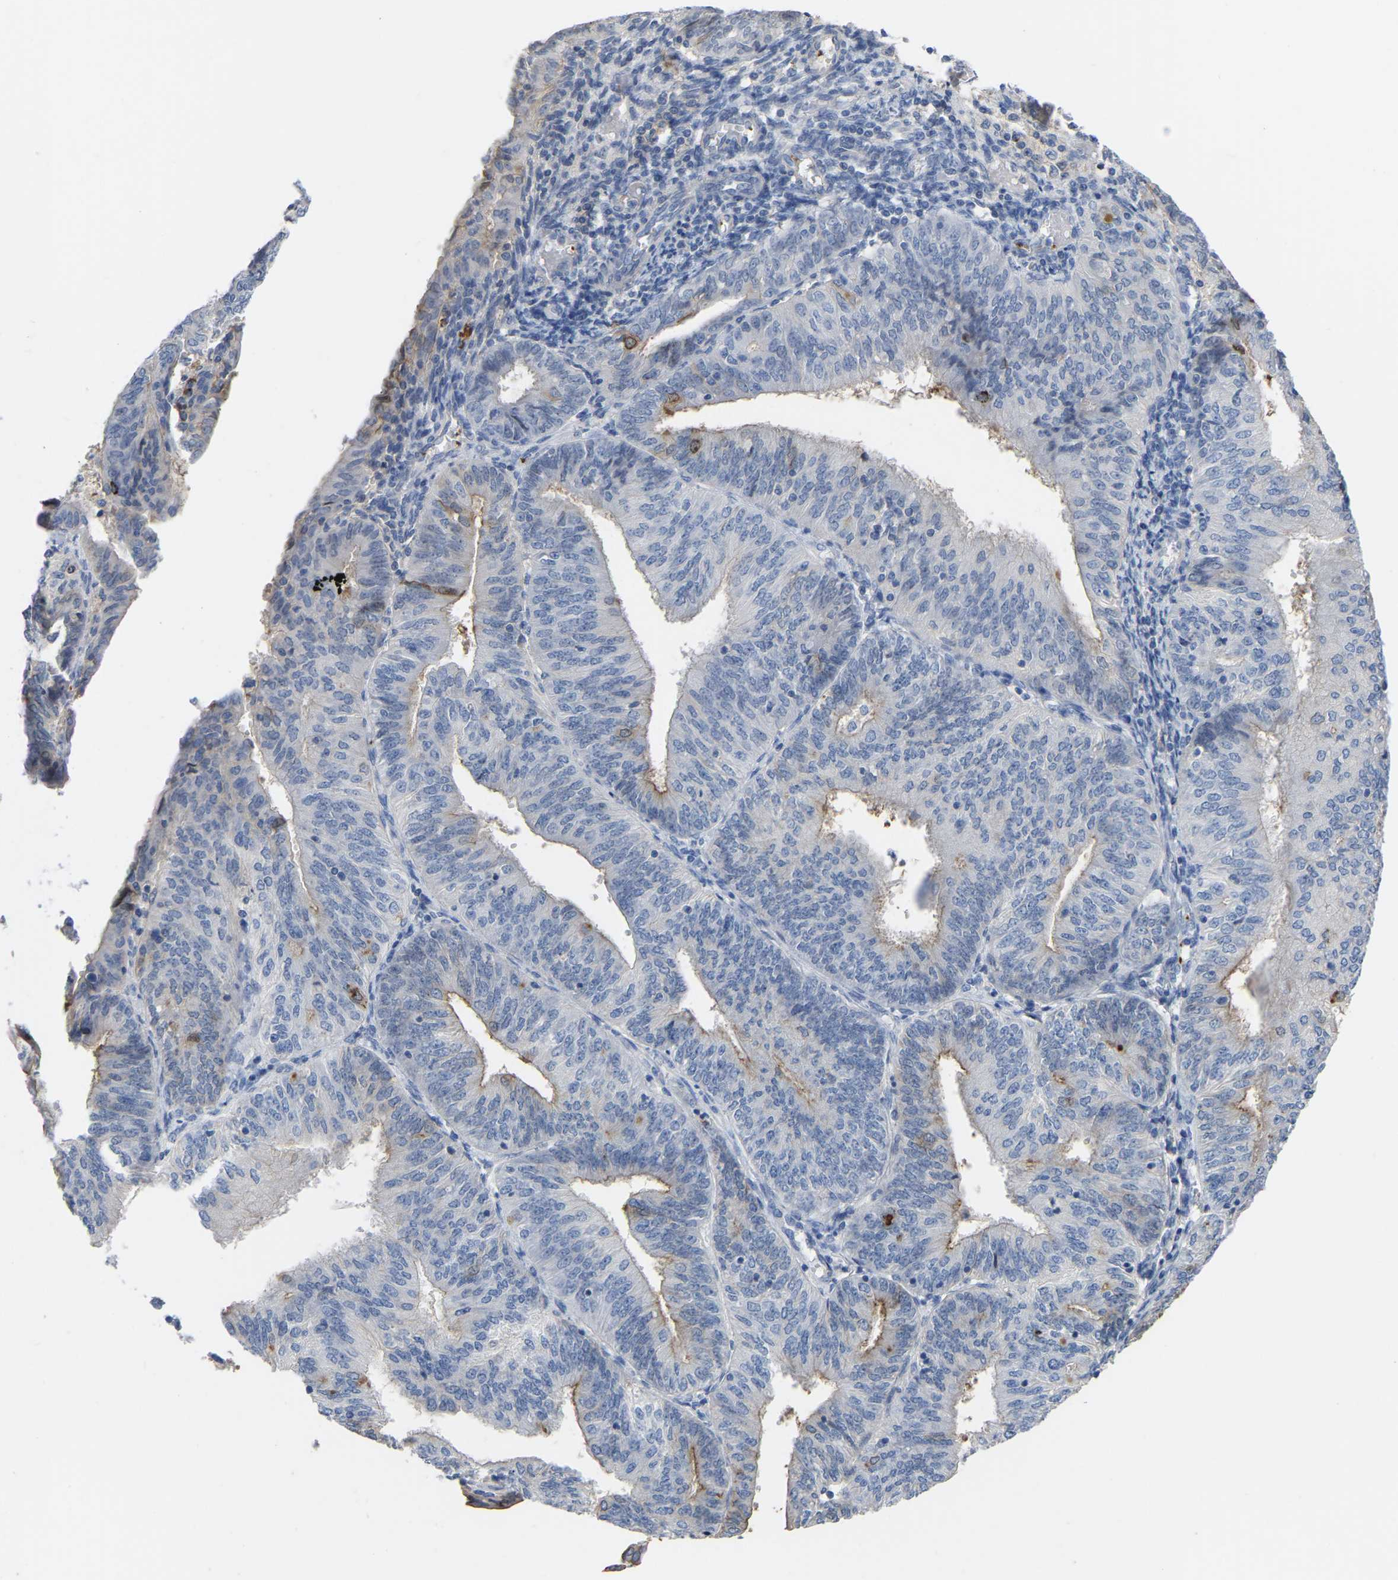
{"staining": {"intensity": "moderate", "quantity": "<25%", "location": "cytoplasmic/membranous"}, "tissue": "endometrial cancer", "cell_type": "Tumor cells", "image_type": "cancer", "snomed": [{"axis": "morphology", "description": "Adenocarcinoma, NOS"}, {"axis": "topography", "description": "Endometrium"}], "caption": "IHC of human endometrial cancer exhibits low levels of moderate cytoplasmic/membranous staining in approximately <25% of tumor cells. The staining is performed using DAB (3,3'-diaminobenzidine) brown chromogen to label protein expression. The nuclei are counter-stained blue using hematoxylin.", "gene": "ZNF449", "patient": {"sex": "female", "age": 58}}